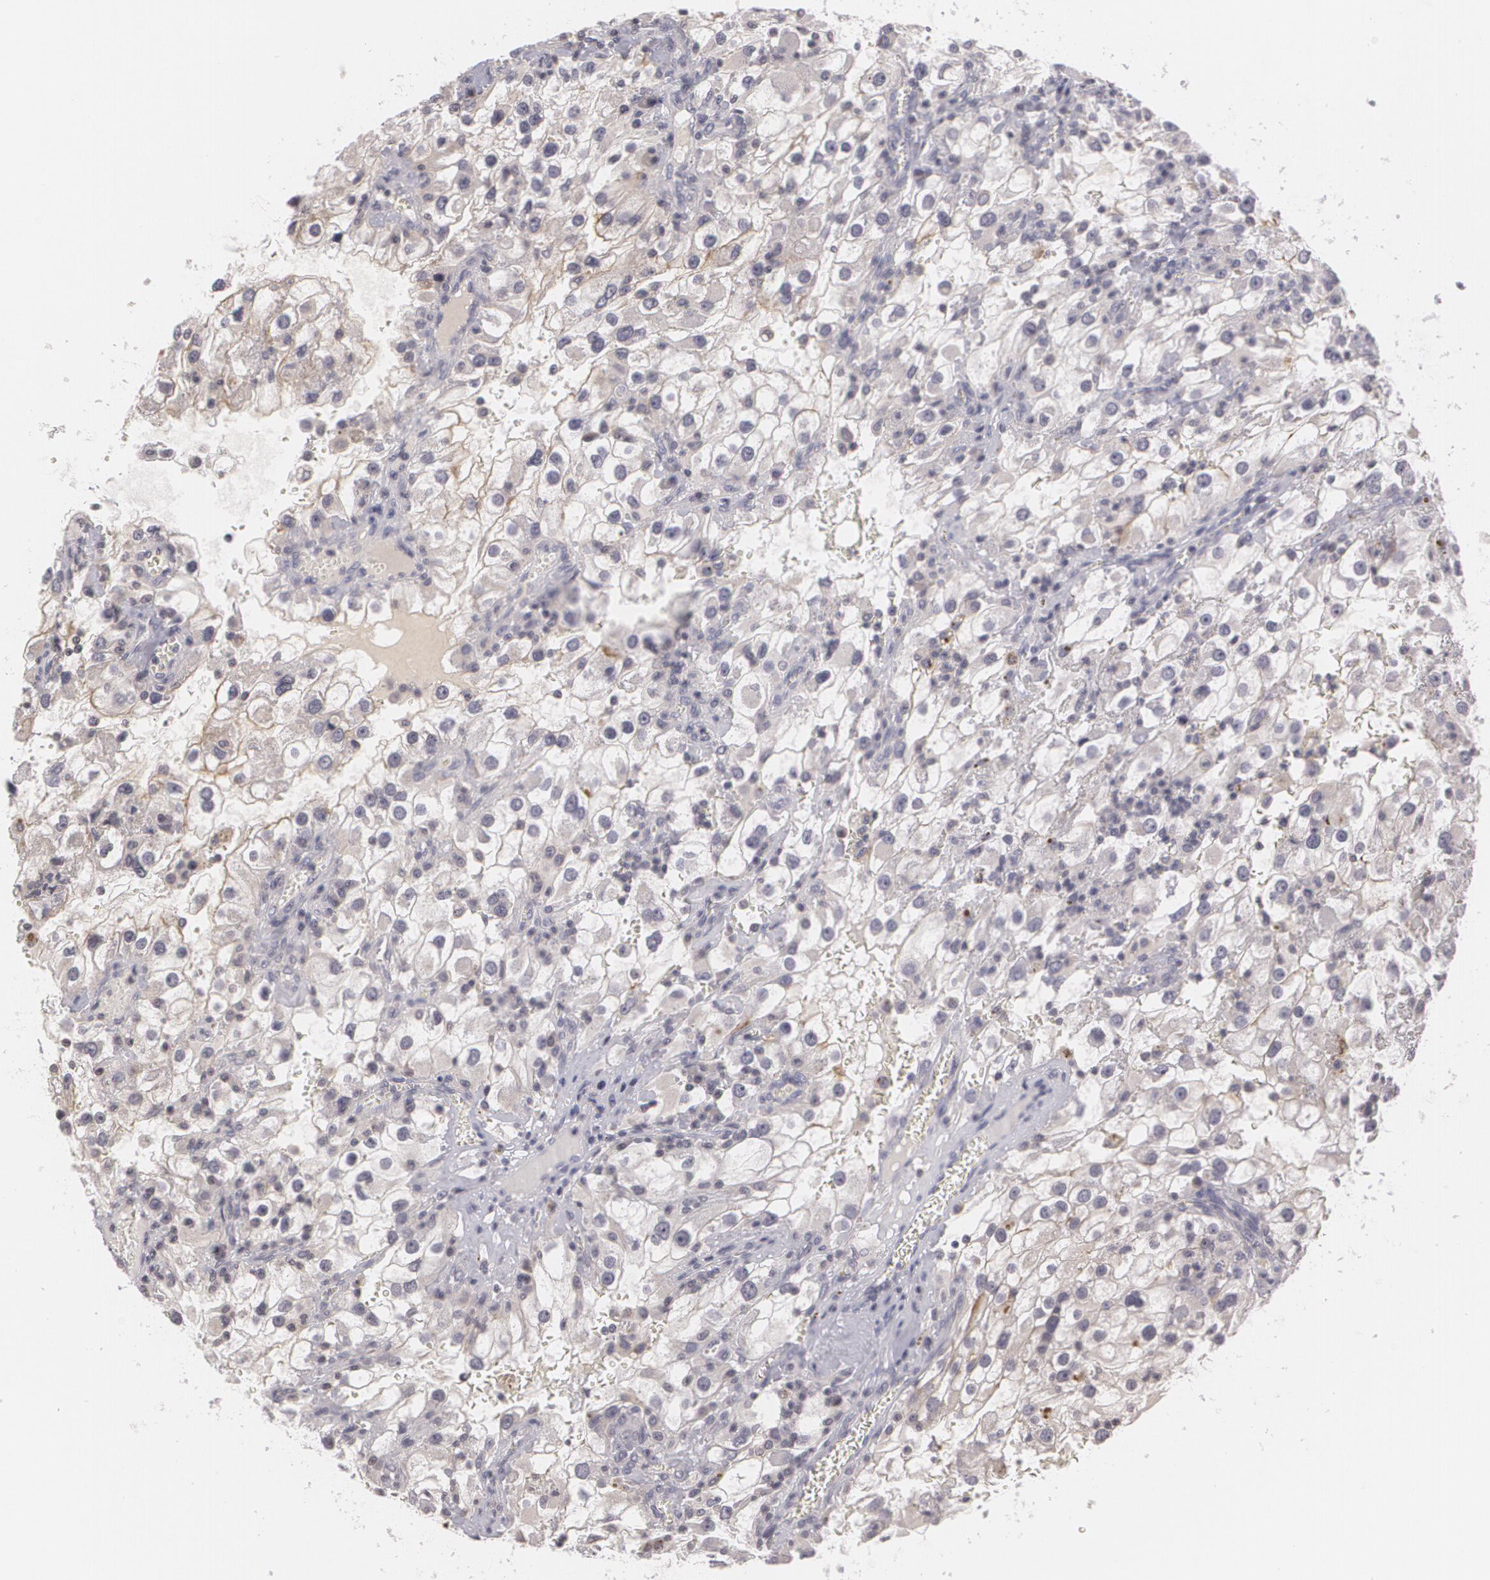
{"staining": {"intensity": "negative", "quantity": "none", "location": "none"}, "tissue": "renal cancer", "cell_type": "Tumor cells", "image_type": "cancer", "snomed": [{"axis": "morphology", "description": "Adenocarcinoma, NOS"}, {"axis": "topography", "description": "Kidney"}], "caption": "Immunohistochemistry of human renal cancer (adenocarcinoma) shows no staining in tumor cells.", "gene": "MUC1", "patient": {"sex": "female", "age": 52}}